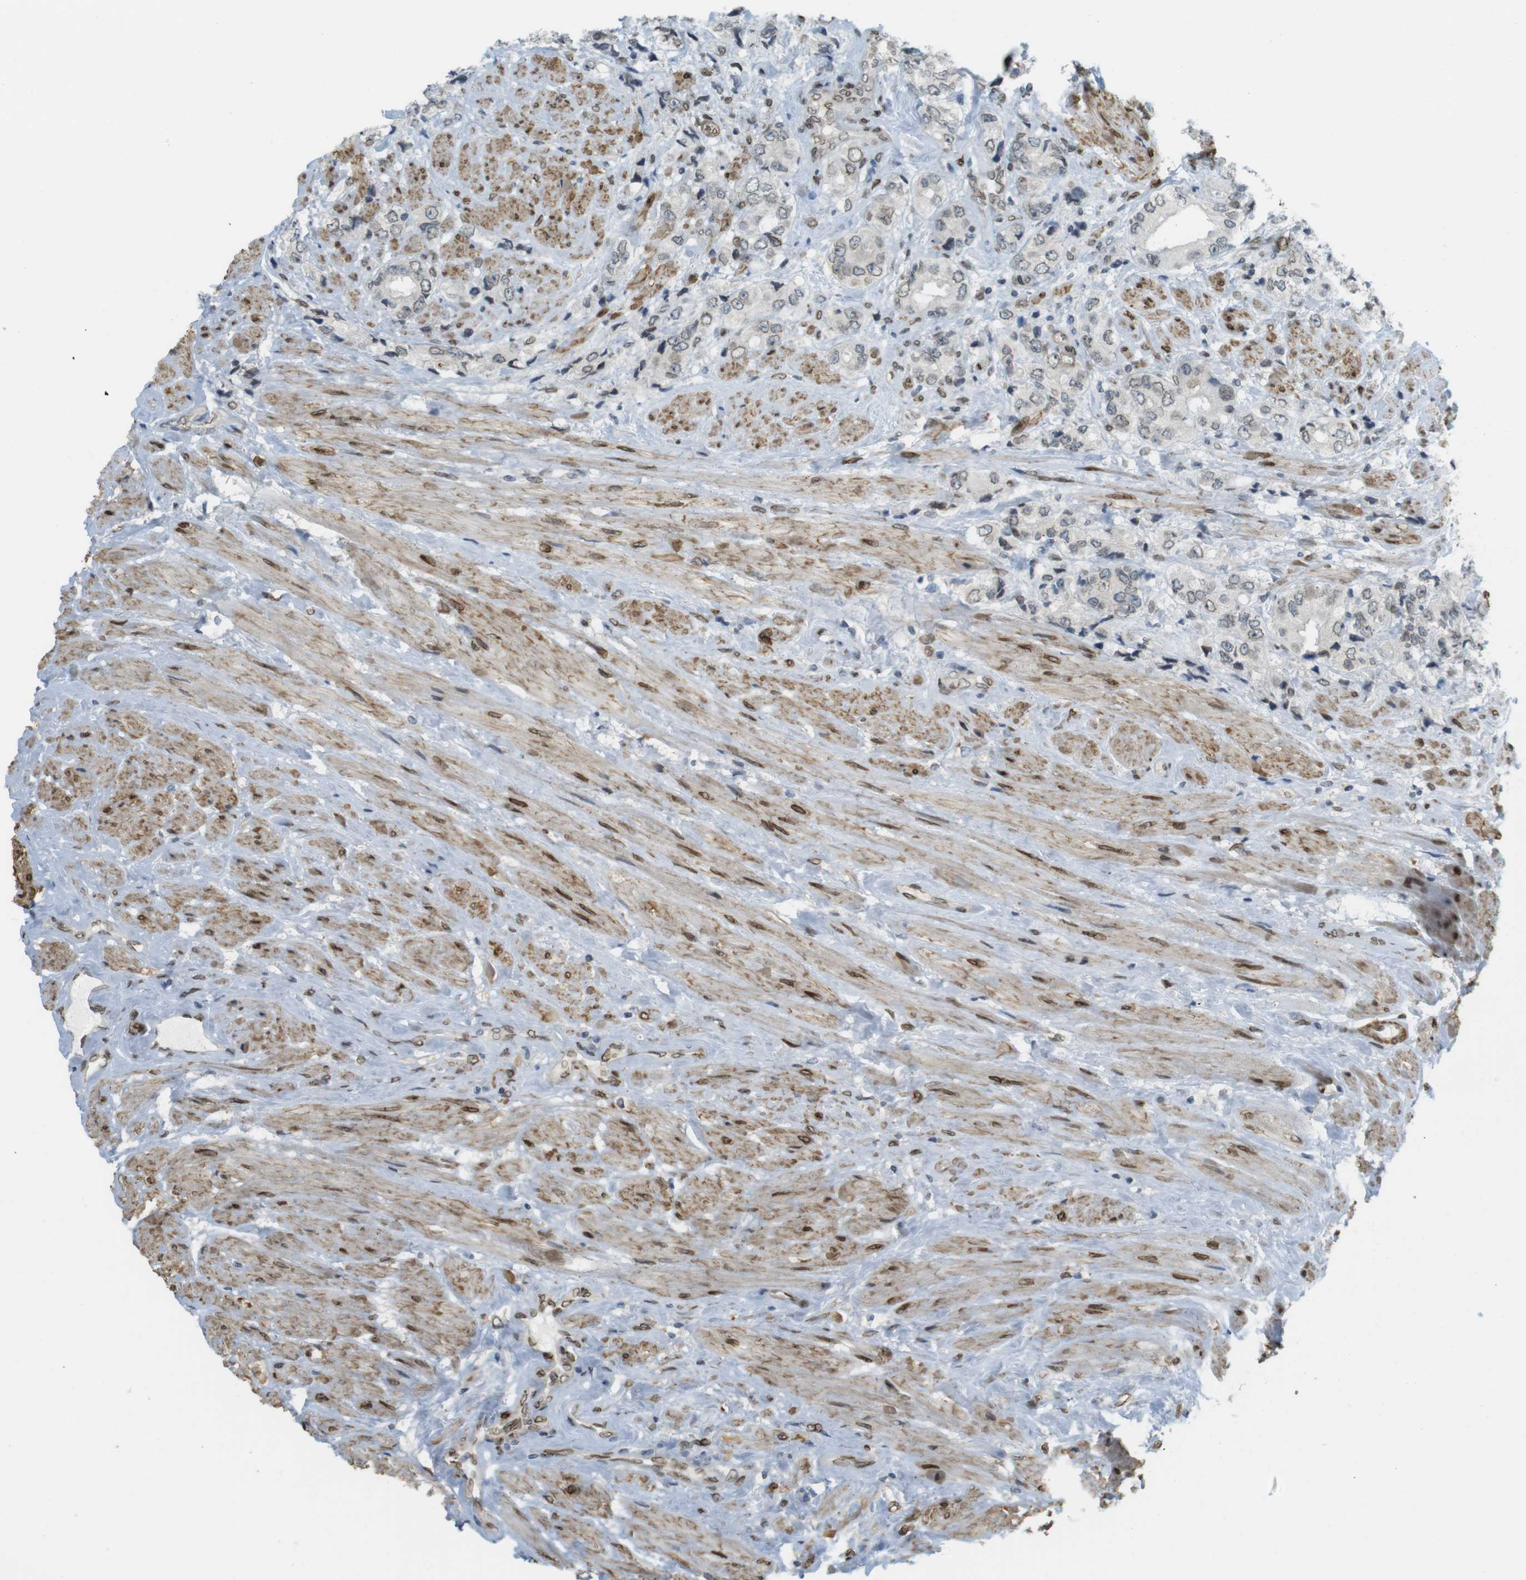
{"staining": {"intensity": "weak", "quantity": ">75%", "location": "cytoplasmic/membranous,nuclear"}, "tissue": "prostate cancer", "cell_type": "Tumor cells", "image_type": "cancer", "snomed": [{"axis": "morphology", "description": "Adenocarcinoma, High grade"}, {"axis": "topography", "description": "Prostate"}], "caption": "Prostate cancer (high-grade adenocarcinoma) stained with a brown dye reveals weak cytoplasmic/membranous and nuclear positive staining in about >75% of tumor cells.", "gene": "ARL6IP6", "patient": {"sex": "male", "age": 61}}